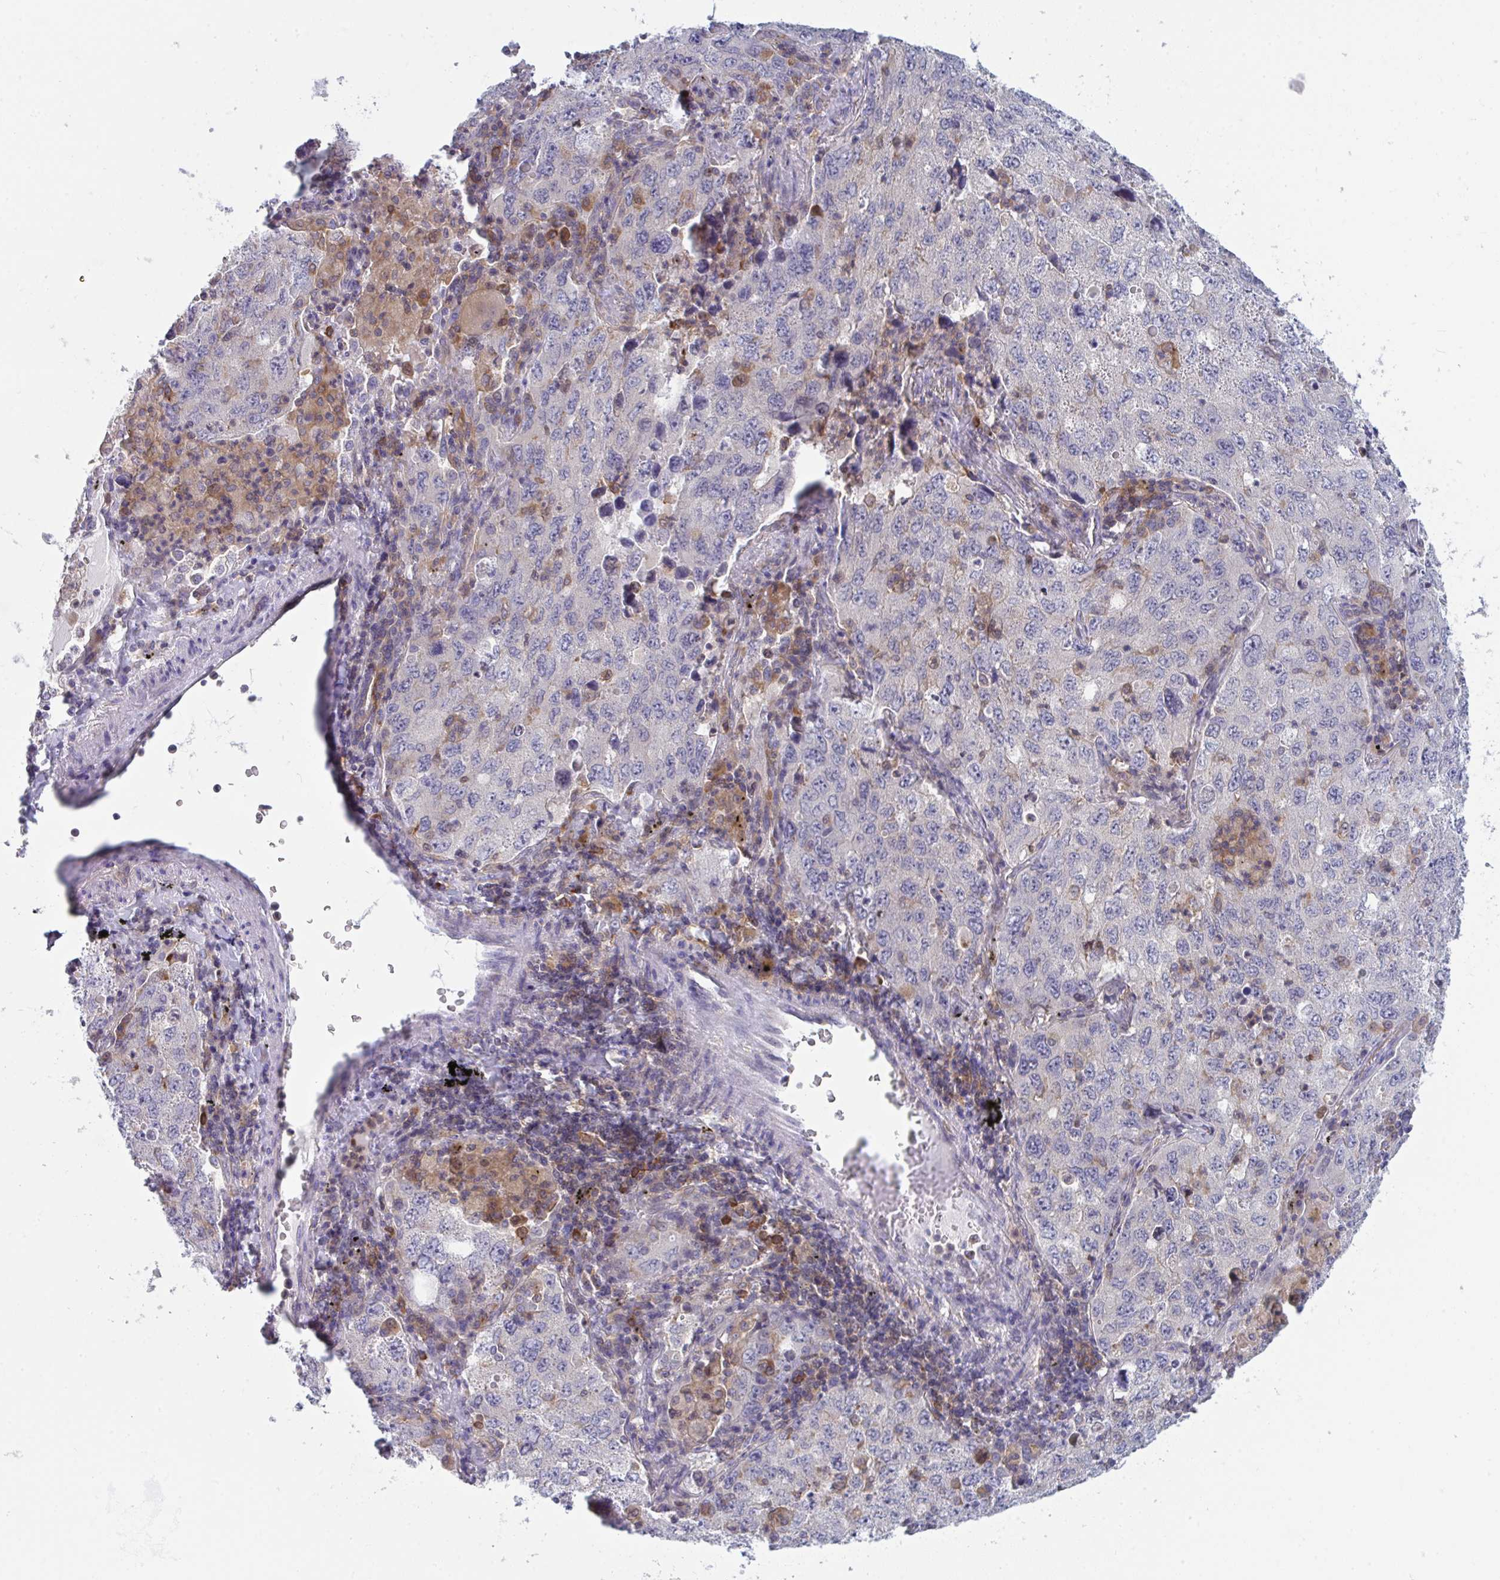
{"staining": {"intensity": "negative", "quantity": "none", "location": "none"}, "tissue": "lung cancer", "cell_type": "Tumor cells", "image_type": "cancer", "snomed": [{"axis": "morphology", "description": "Adenocarcinoma, NOS"}, {"axis": "topography", "description": "Lung"}], "caption": "High power microscopy histopathology image of an IHC image of lung cancer (adenocarcinoma), revealing no significant staining in tumor cells.", "gene": "DISP2", "patient": {"sex": "female", "age": 57}}